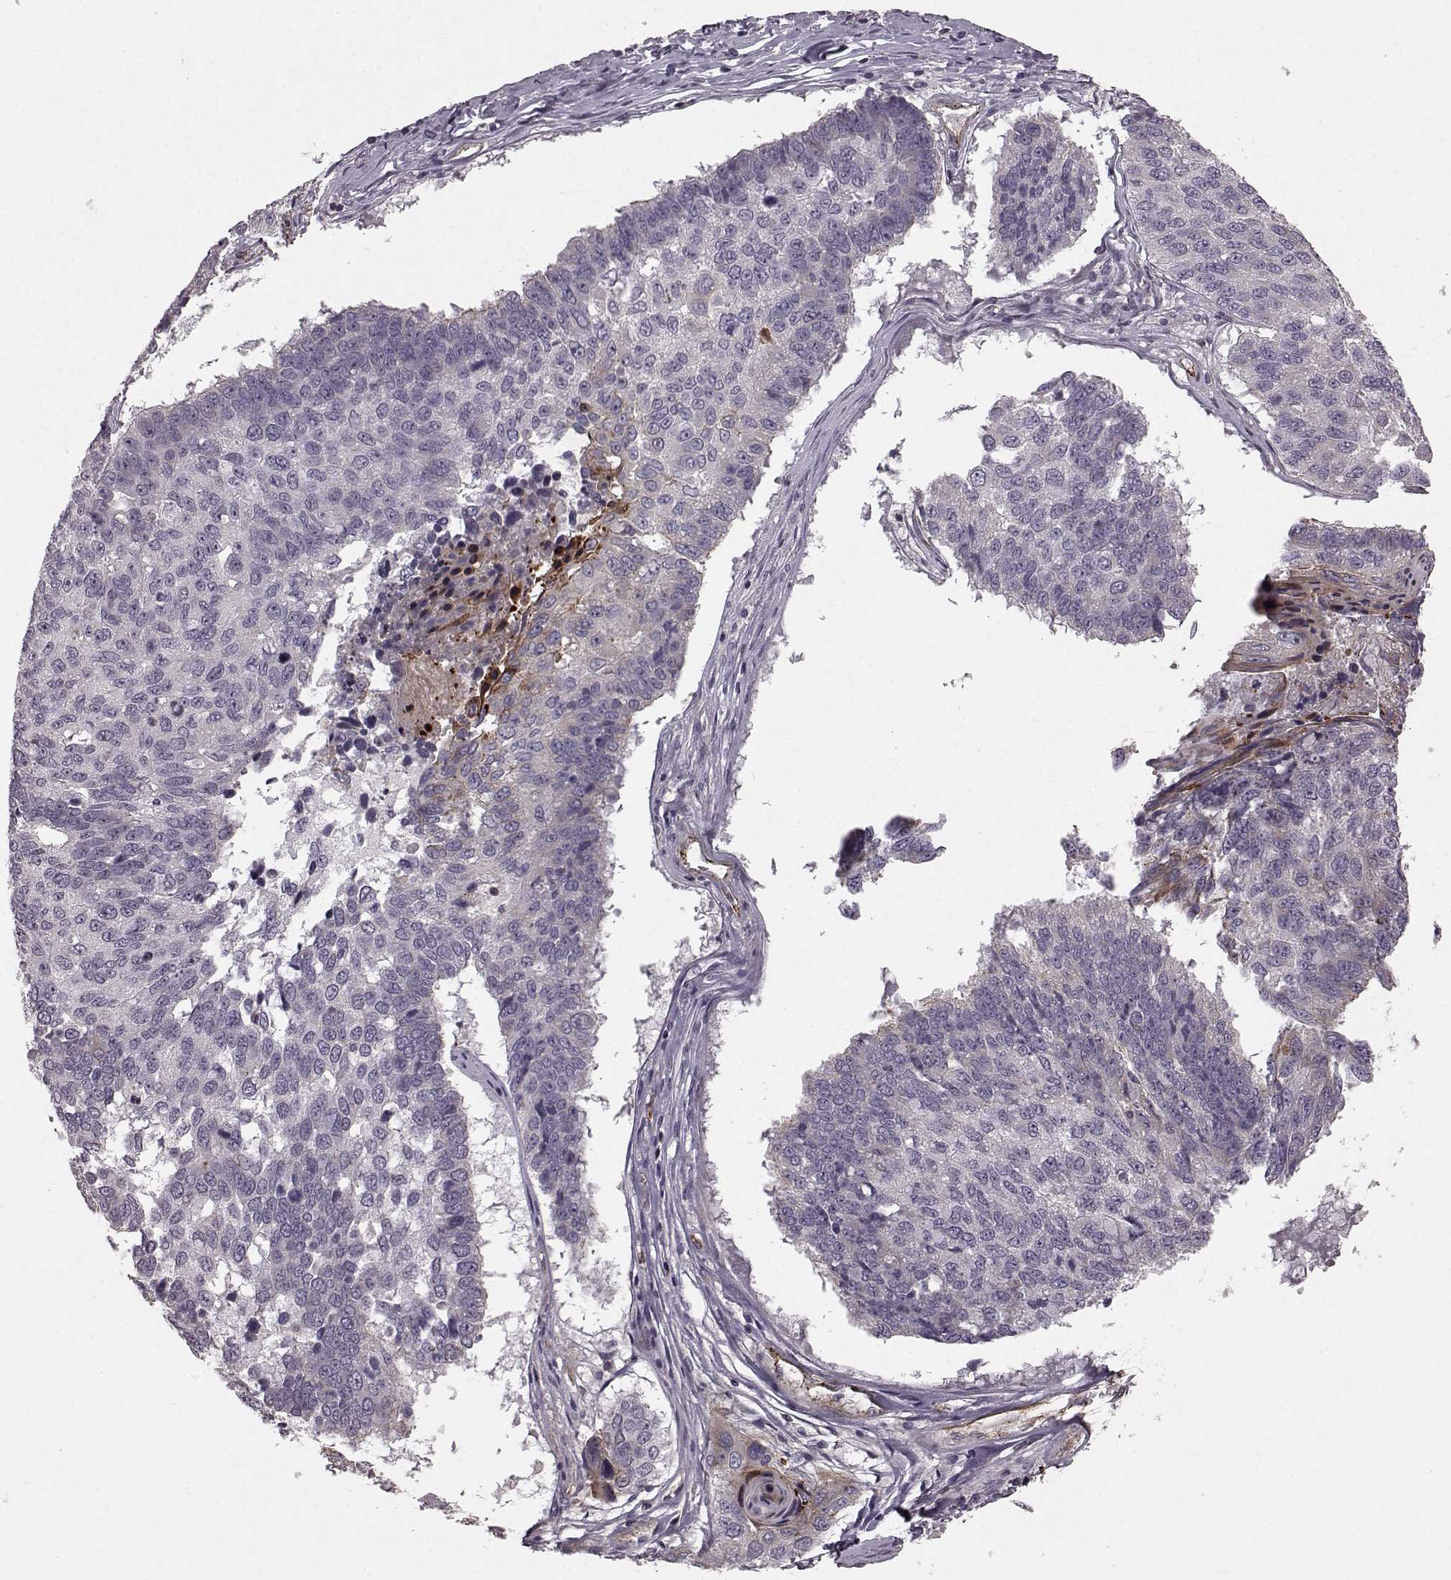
{"staining": {"intensity": "negative", "quantity": "none", "location": "none"}, "tissue": "lung cancer", "cell_type": "Tumor cells", "image_type": "cancer", "snomed": [{"axis": "morphology", "description": "Squamous cell carcinoma, NOS"}, {"axis": "topography", "description": "Lung"}], "caption": "DAB immunohistochemical staining of human squamous cell carcinoma (lung) shows no significant expression in tumor cells.", "gene": "SLC22A18", "patient": {"sex": "male", "age": 73}}